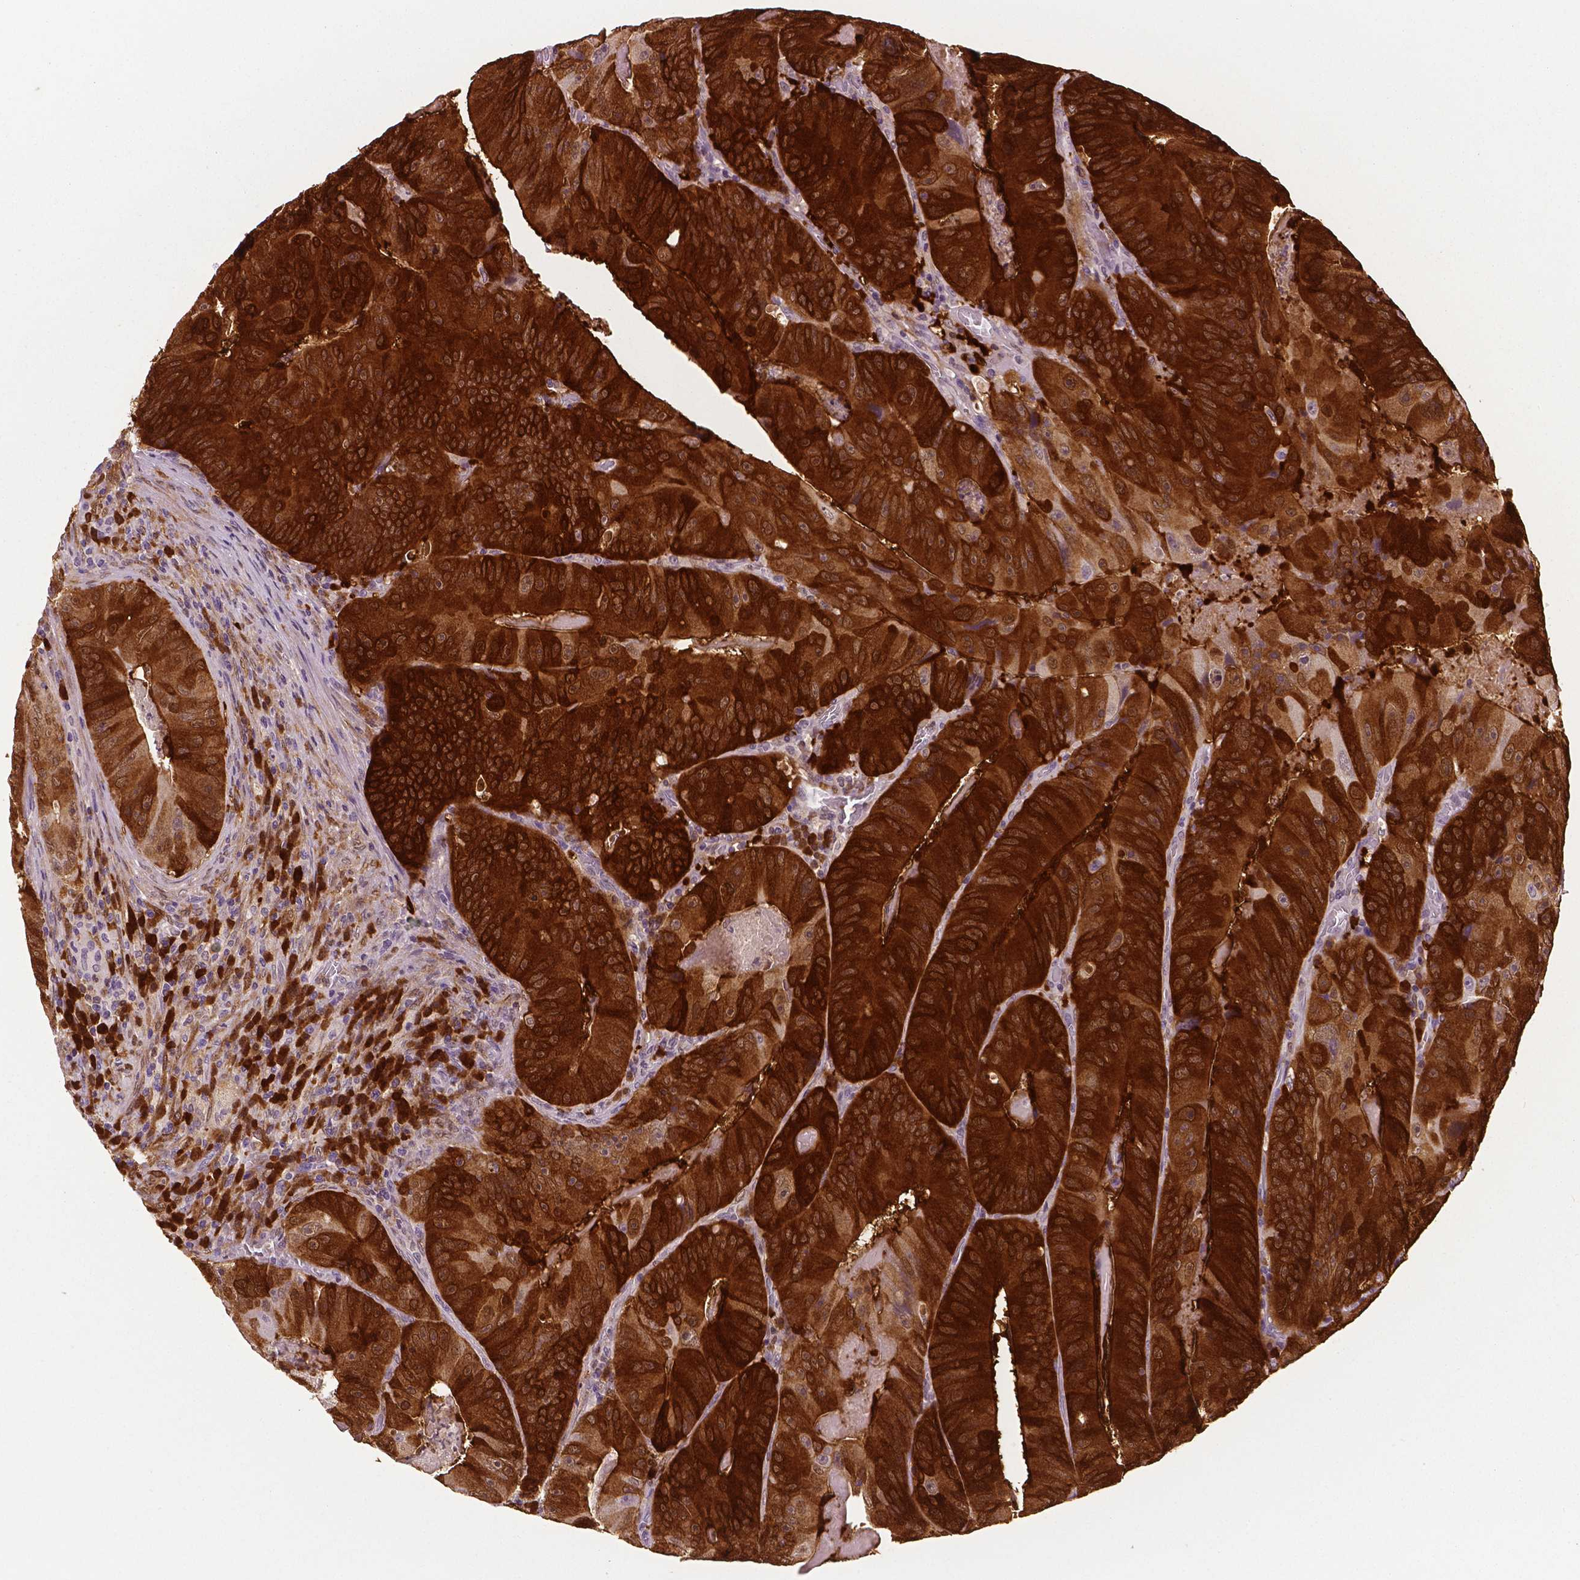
{"staining": {"intensity": "strong", "quantity": ">75%", "location": "cytoplasmic/membranous"}, "tissue": "colorectal cancer", "cell_type": "Tumor cells", "image_type": "cancer", "snomed": [{"axis": "morphology", "description": "Adenocarcinoma, NOS"}, {"axis": "topography", "description": "Colon"}], "caption": "The histopathology image displays a brown stain indicating the presence of a protein in the cytoplasmic/membranous of tumor cells in colorectal cancer. The protein is shown in brown color, while the nuclei are stained blue.", "gene": "PHGDH", "patient": {"sex": "female", "age": 86}}